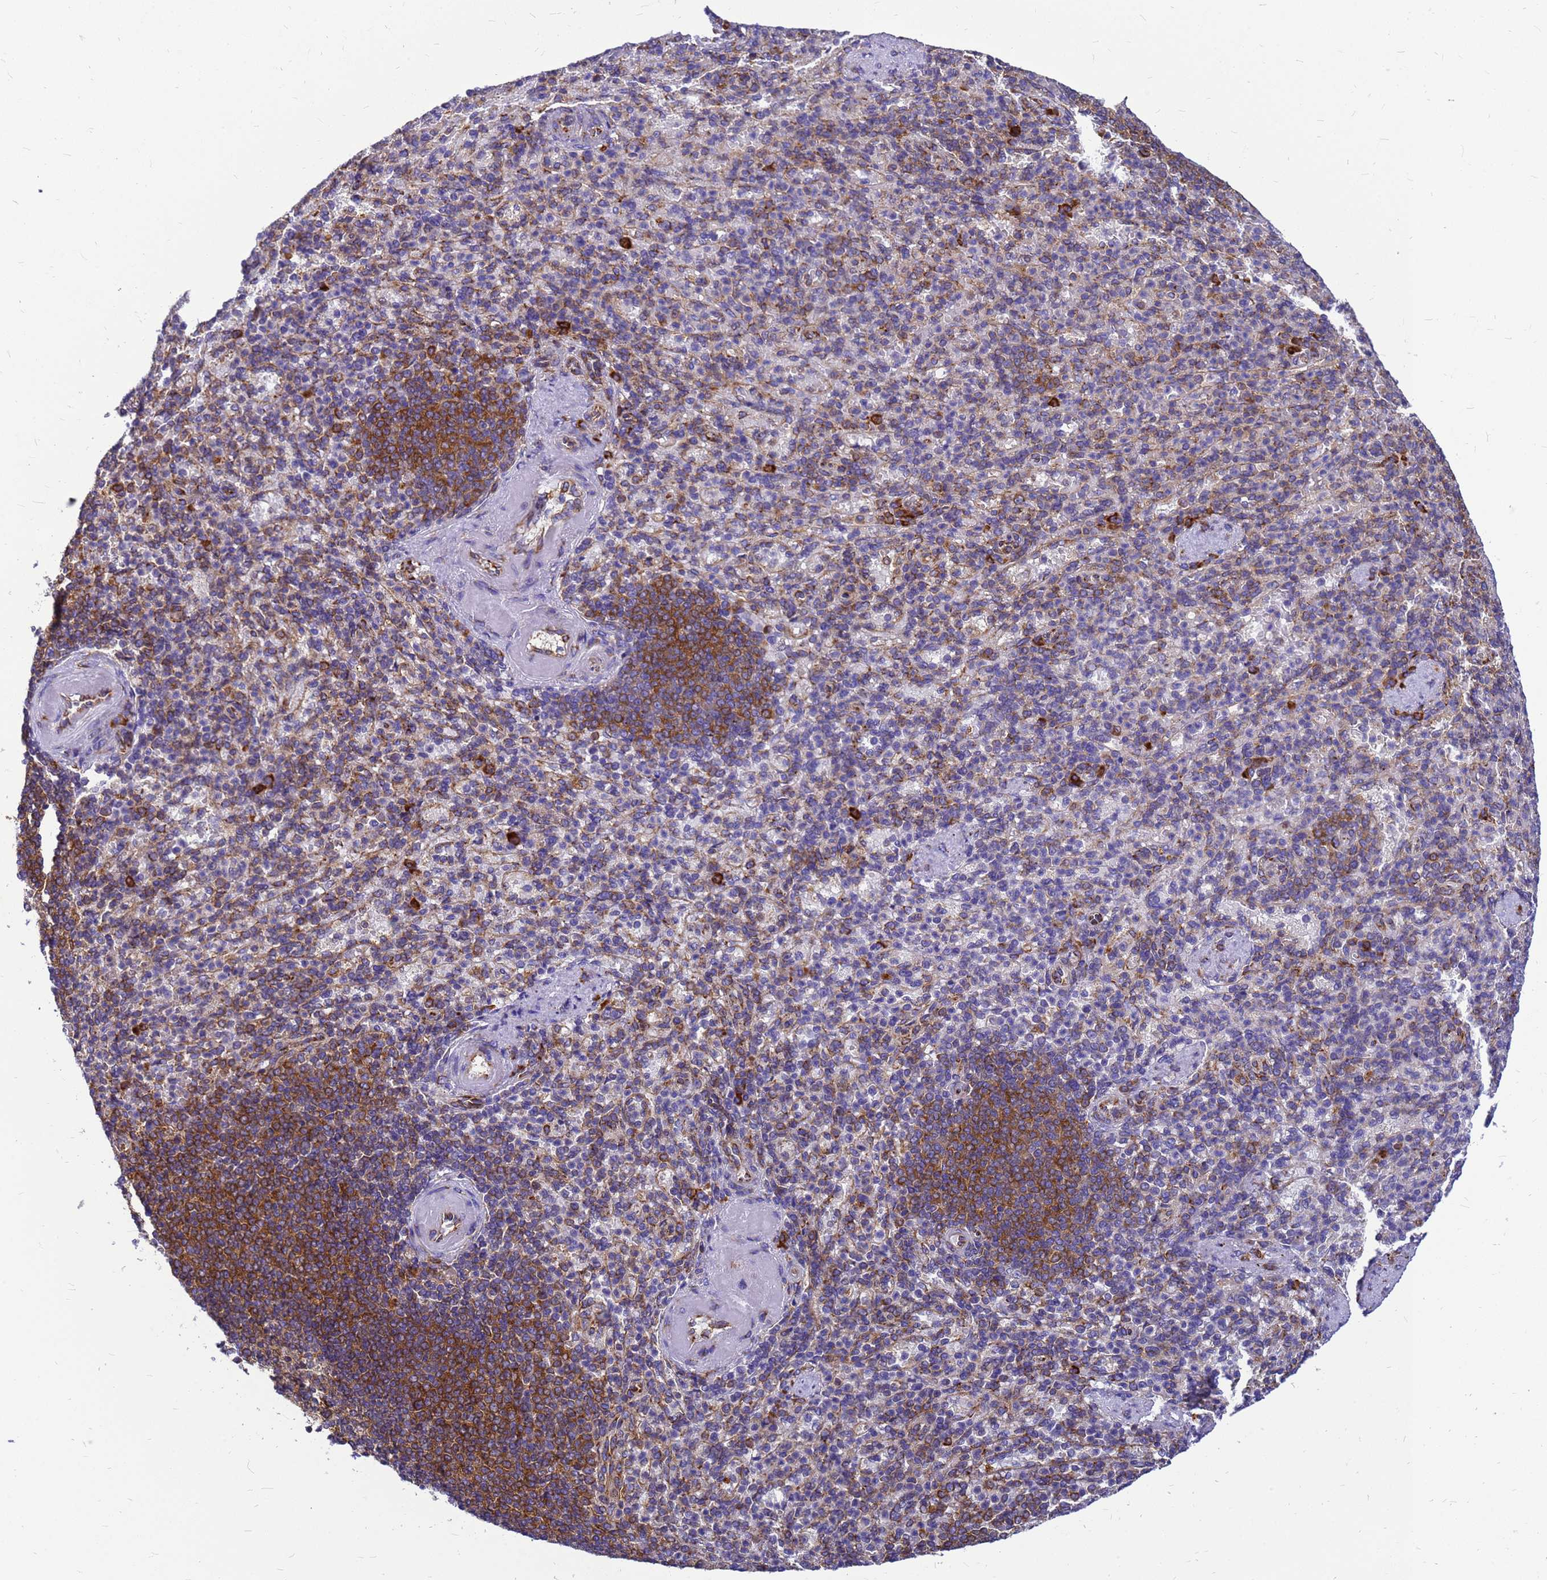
{"staining": {"intensity": "moderate", "quantity": "<25%", "location": "cytoplasmic/membranous"}, "tissue": "spleen", "cell_type": "Cells in red pulp", "image_type": "normal", "snomed": [{"axis": "morphology", "description": "Normal tissue, NOS"}, {"axis": "topography", "description": "Spleen"}], "caption": "IHC (DAB (3,3'-diaminobenzidine)) staining of benign spleen displays moderate cytoplasmic/membranous protein staining in about <25% of cells in red pulp.", "gene": "EEF1D", "patient": {"sex": "female", "age": 74}}